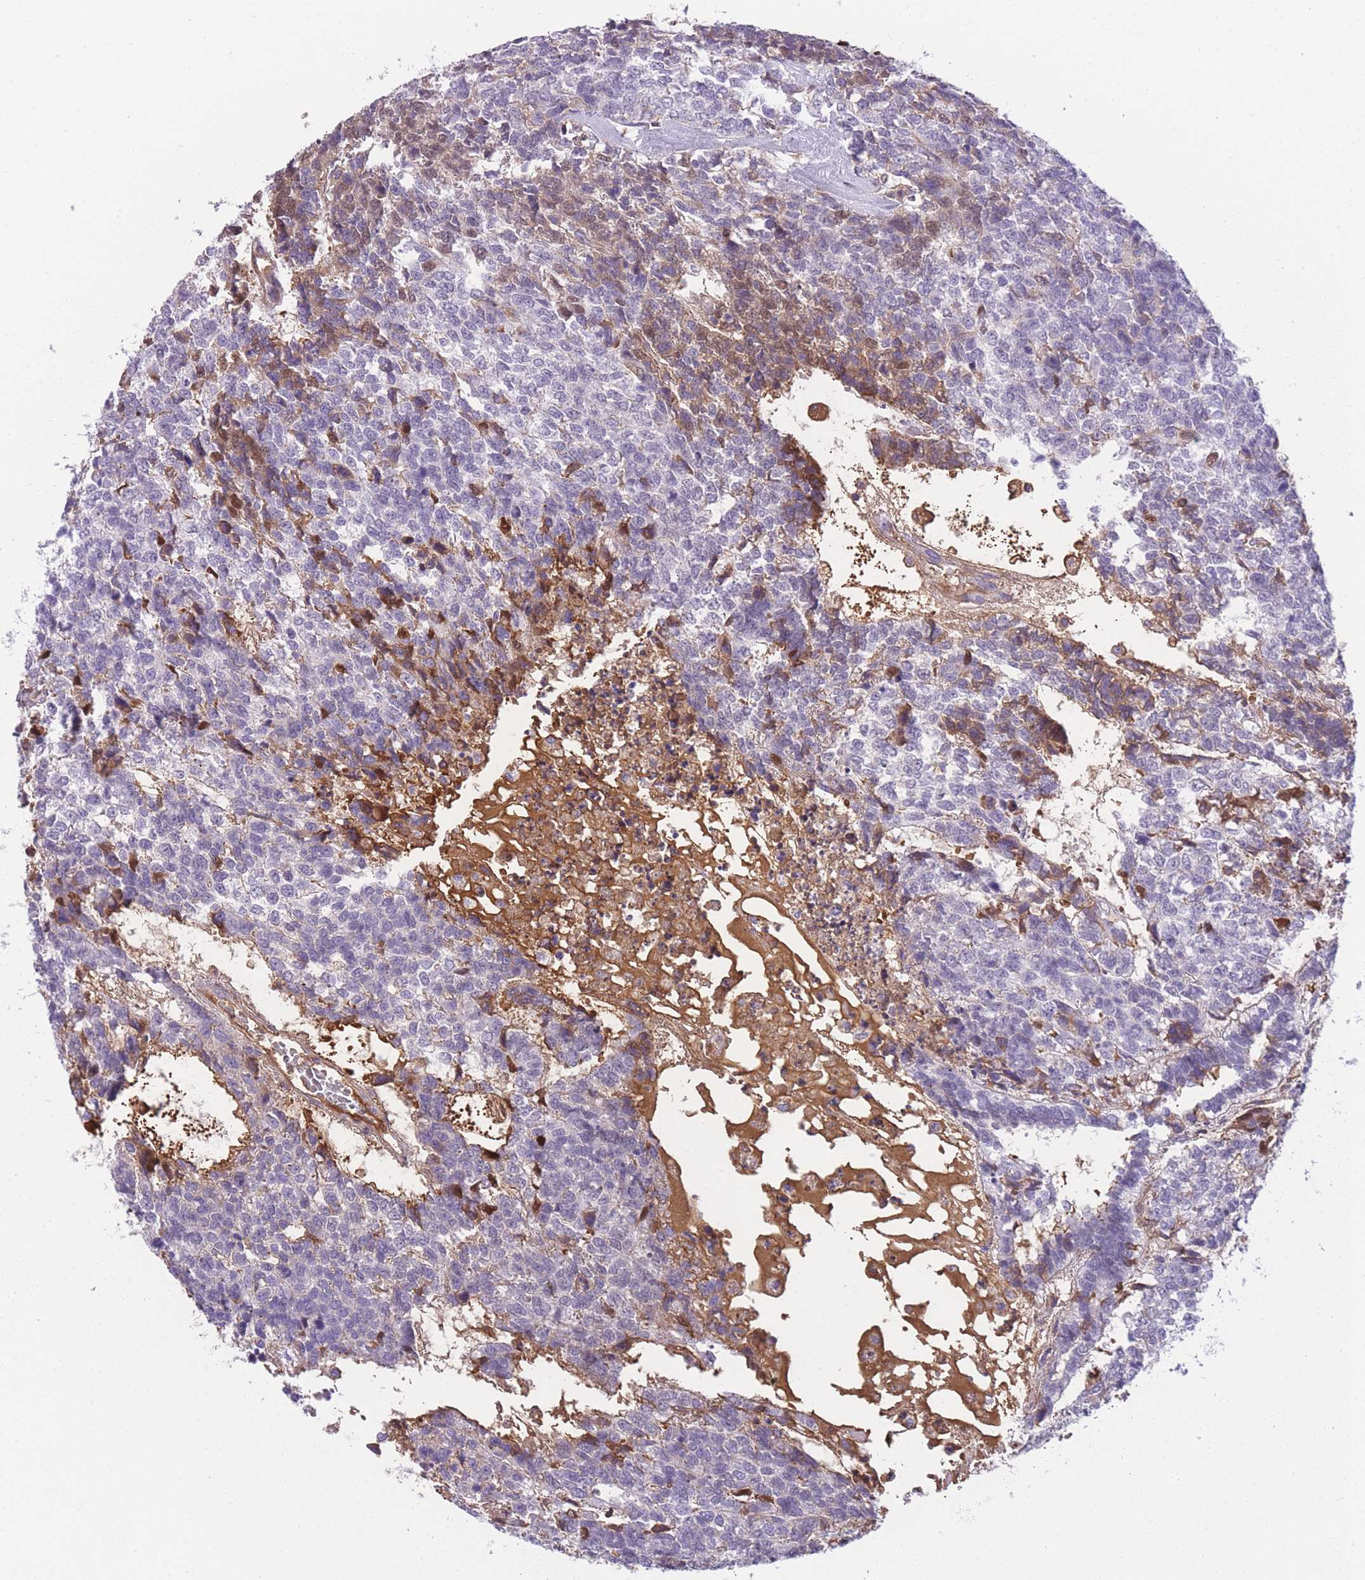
{"staining": {"intensity": "weak", "quantity": "<25%", "location": "cytoplasmic/membranous"}, "tissue": "testis cancer", "cell_type": "Tumor cells", "image_type": "cancer", "snomed": [{"axis": "morphology", "description": "Carcinoma, Embryonal, NOS"}, {"axis": "topography", "description": "Testis"}], "caption": "The photomicrograph demonstrates no significant positivity in tumor cells of testis cancer. (DAB IHC visualized using brightfield microscopy, high magnification).", "gene": "GNAT1", "patient": {"sex": "male", "age": 23}}